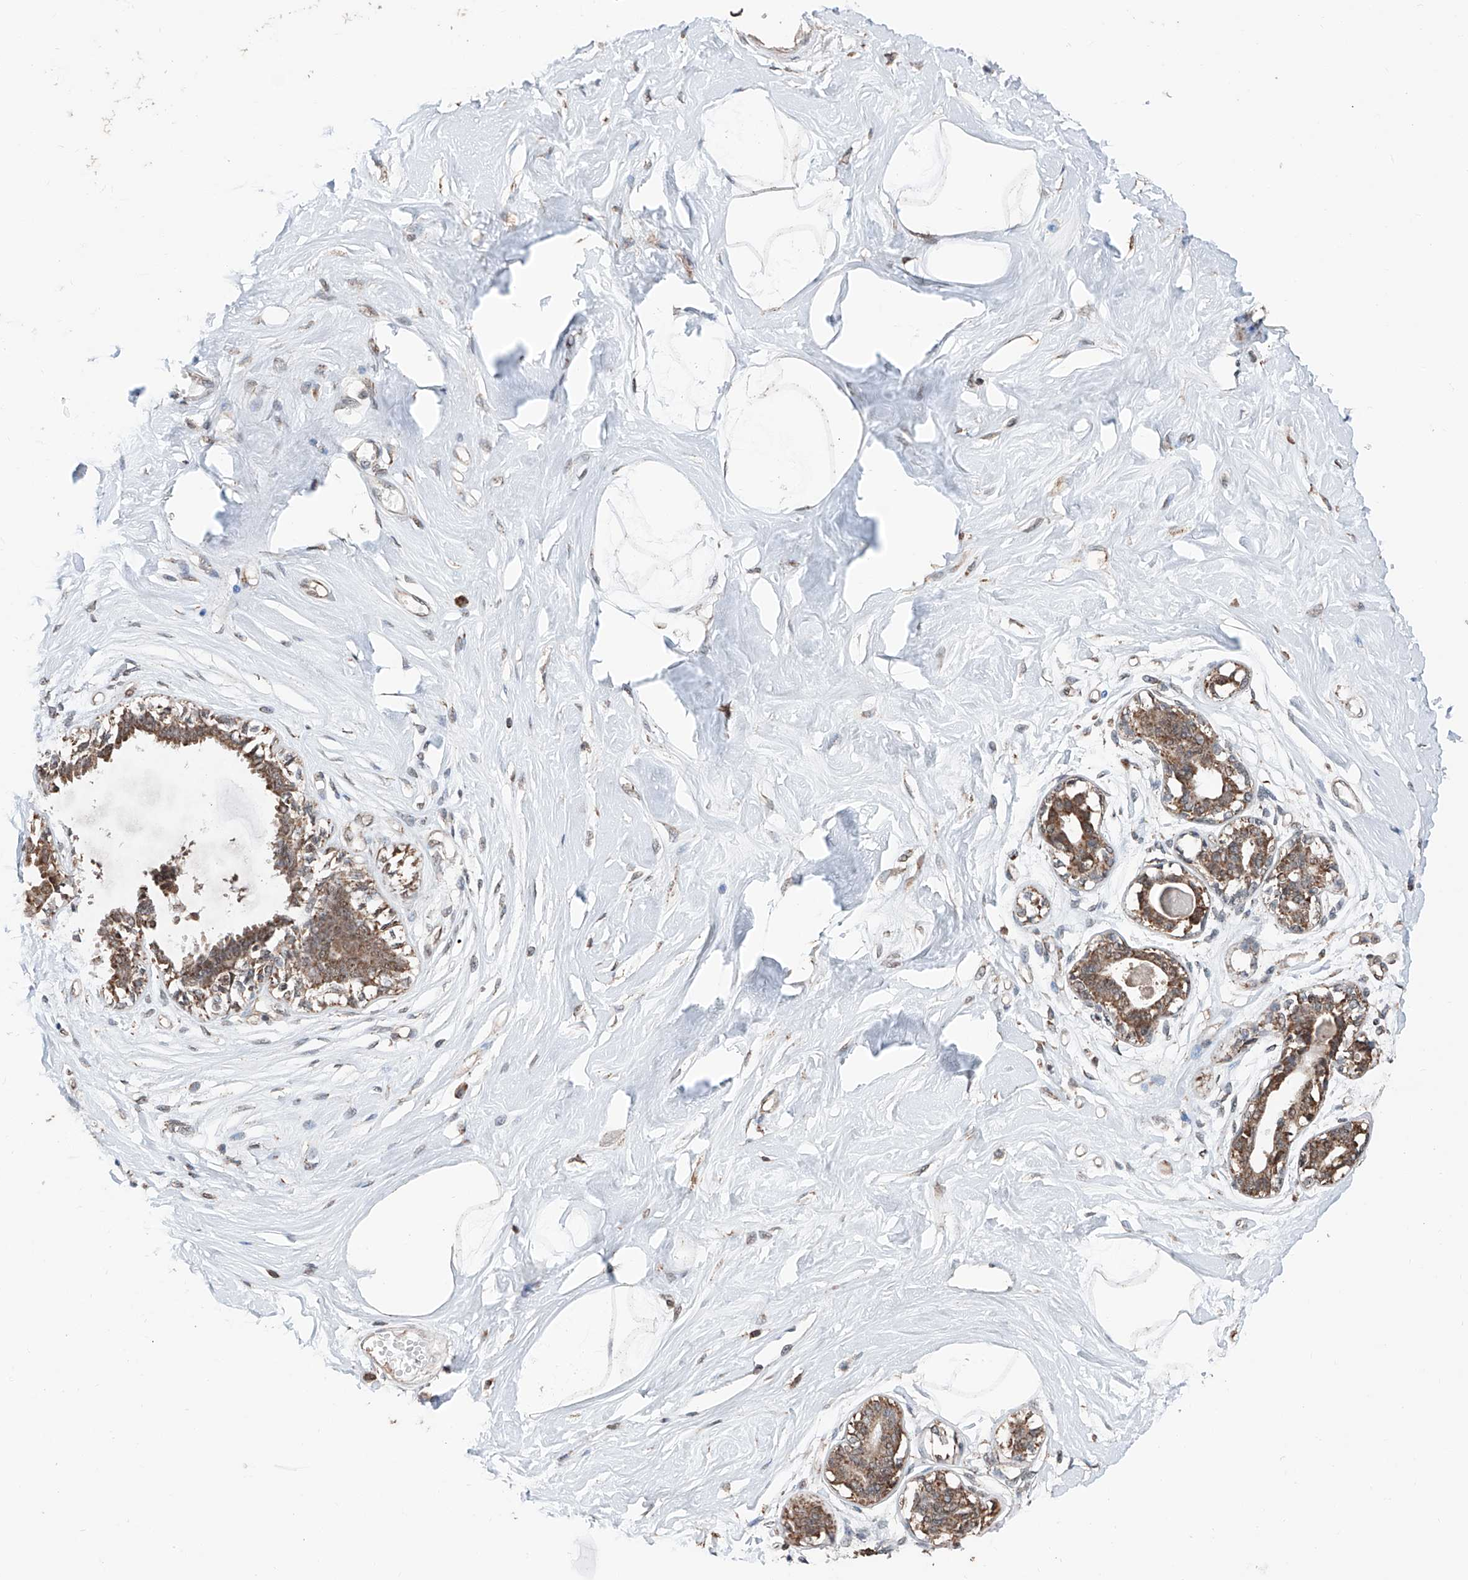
{"staining": {"intensity": "moderate", "quantity": ">75%", "location": "cytoplasmic/membranous,nuclear"}, "tissue": "breast", "cell_type": "Adipocytes", "image_type": "normal", "snomed": [{"axis": "morphology", "description": "Normal tissue, NOS"}, {"axis": "topography", "description": "Breast"}], "caption": "Protein staining of normal breast exhibits moderate cytoplasmic/membranous,nuclear staining in approximately >75% of adipocytes.", "gene": "ZNF445", "patient": {"sex": "female", "age": 45}}